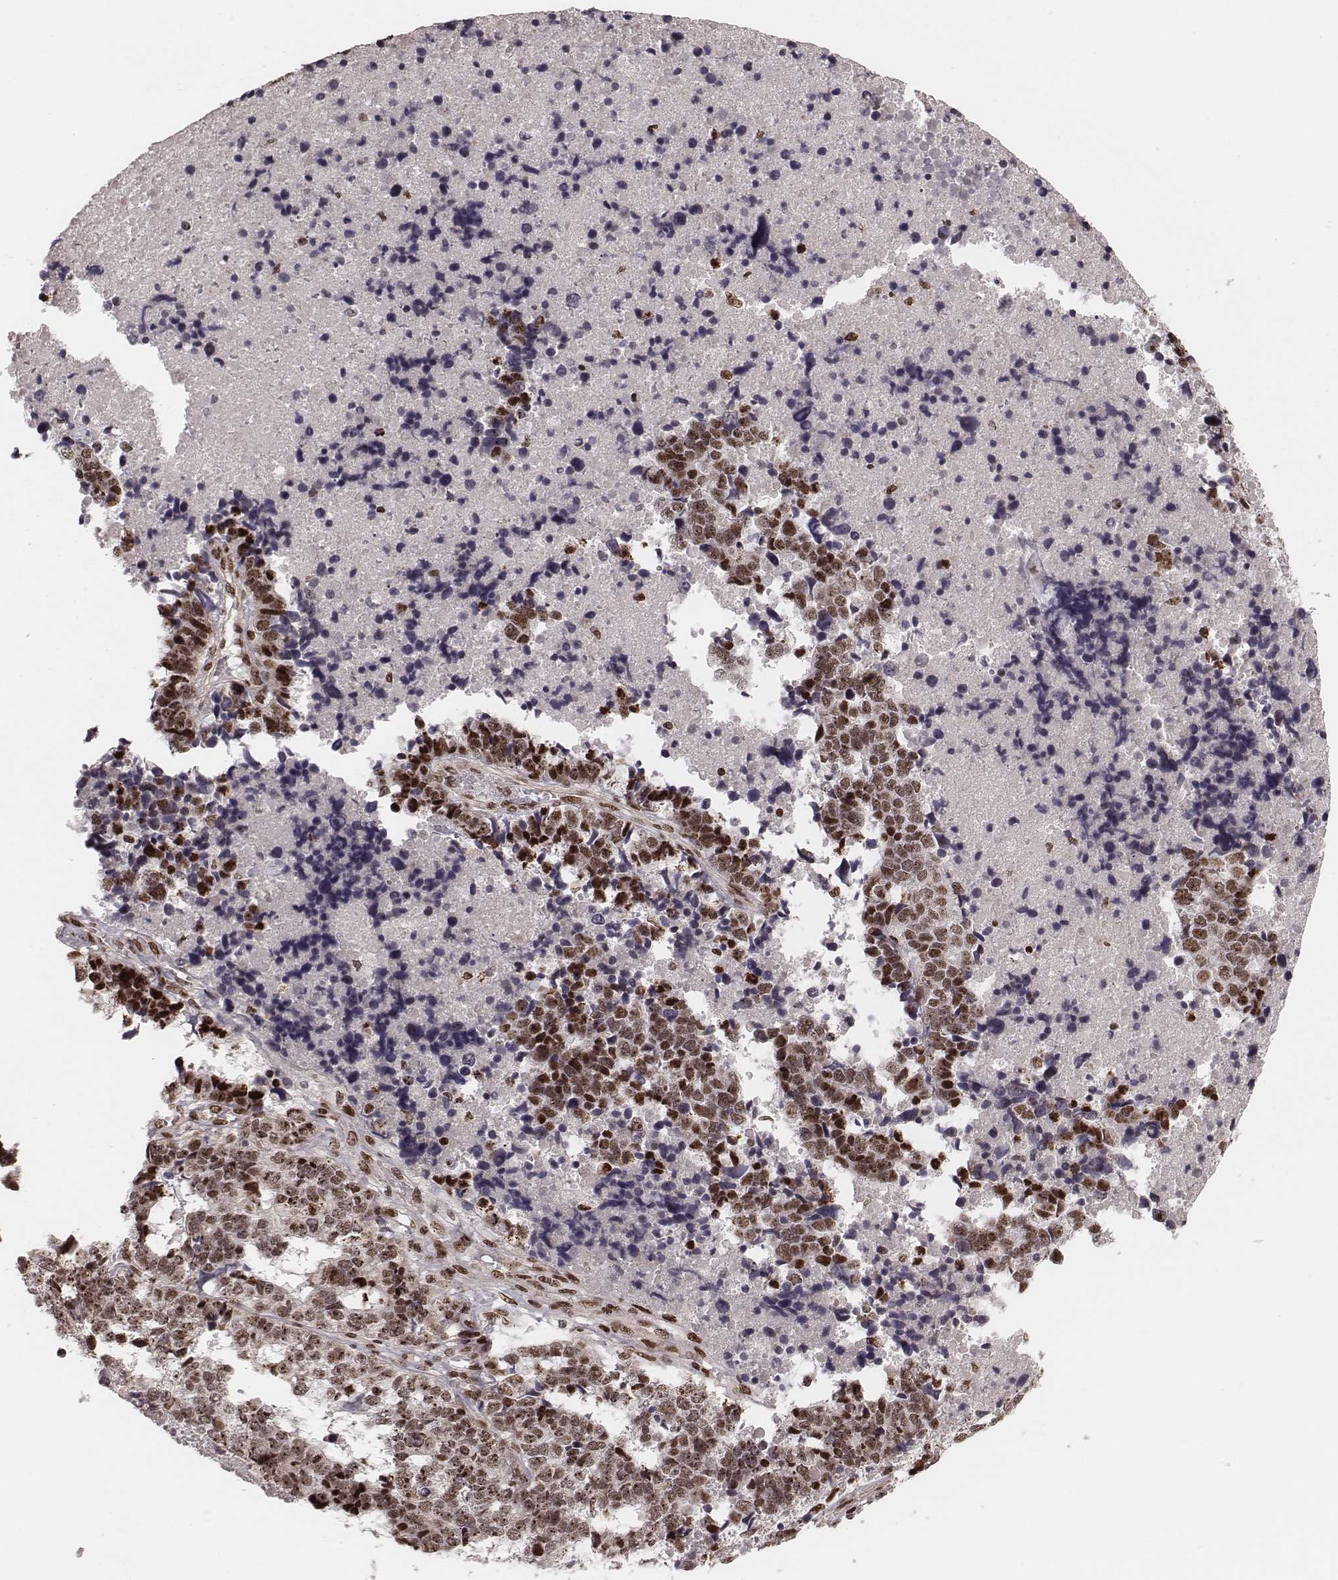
{"staining": {"intensity": "weak", "quantity": "25%-75%", "location": "nuclear"}, "tissue": "stomach cancer", "cell_type": "Tumor cells", "image_type": "cancer", "snomed": [{"axis": "morphology", "description": "Adenocarcinoma, NOS"}, {"axis": "topography", "description": "Stomach"}], "caption": "Immunohistochemistry of human adenocarcinoma (stomach) demonstrates low levels of weak nuclear positivity in approximately 25%-75% of tumor cells.", "gene": "VRK3", "patient": {"sex": "male", "age": 69}}